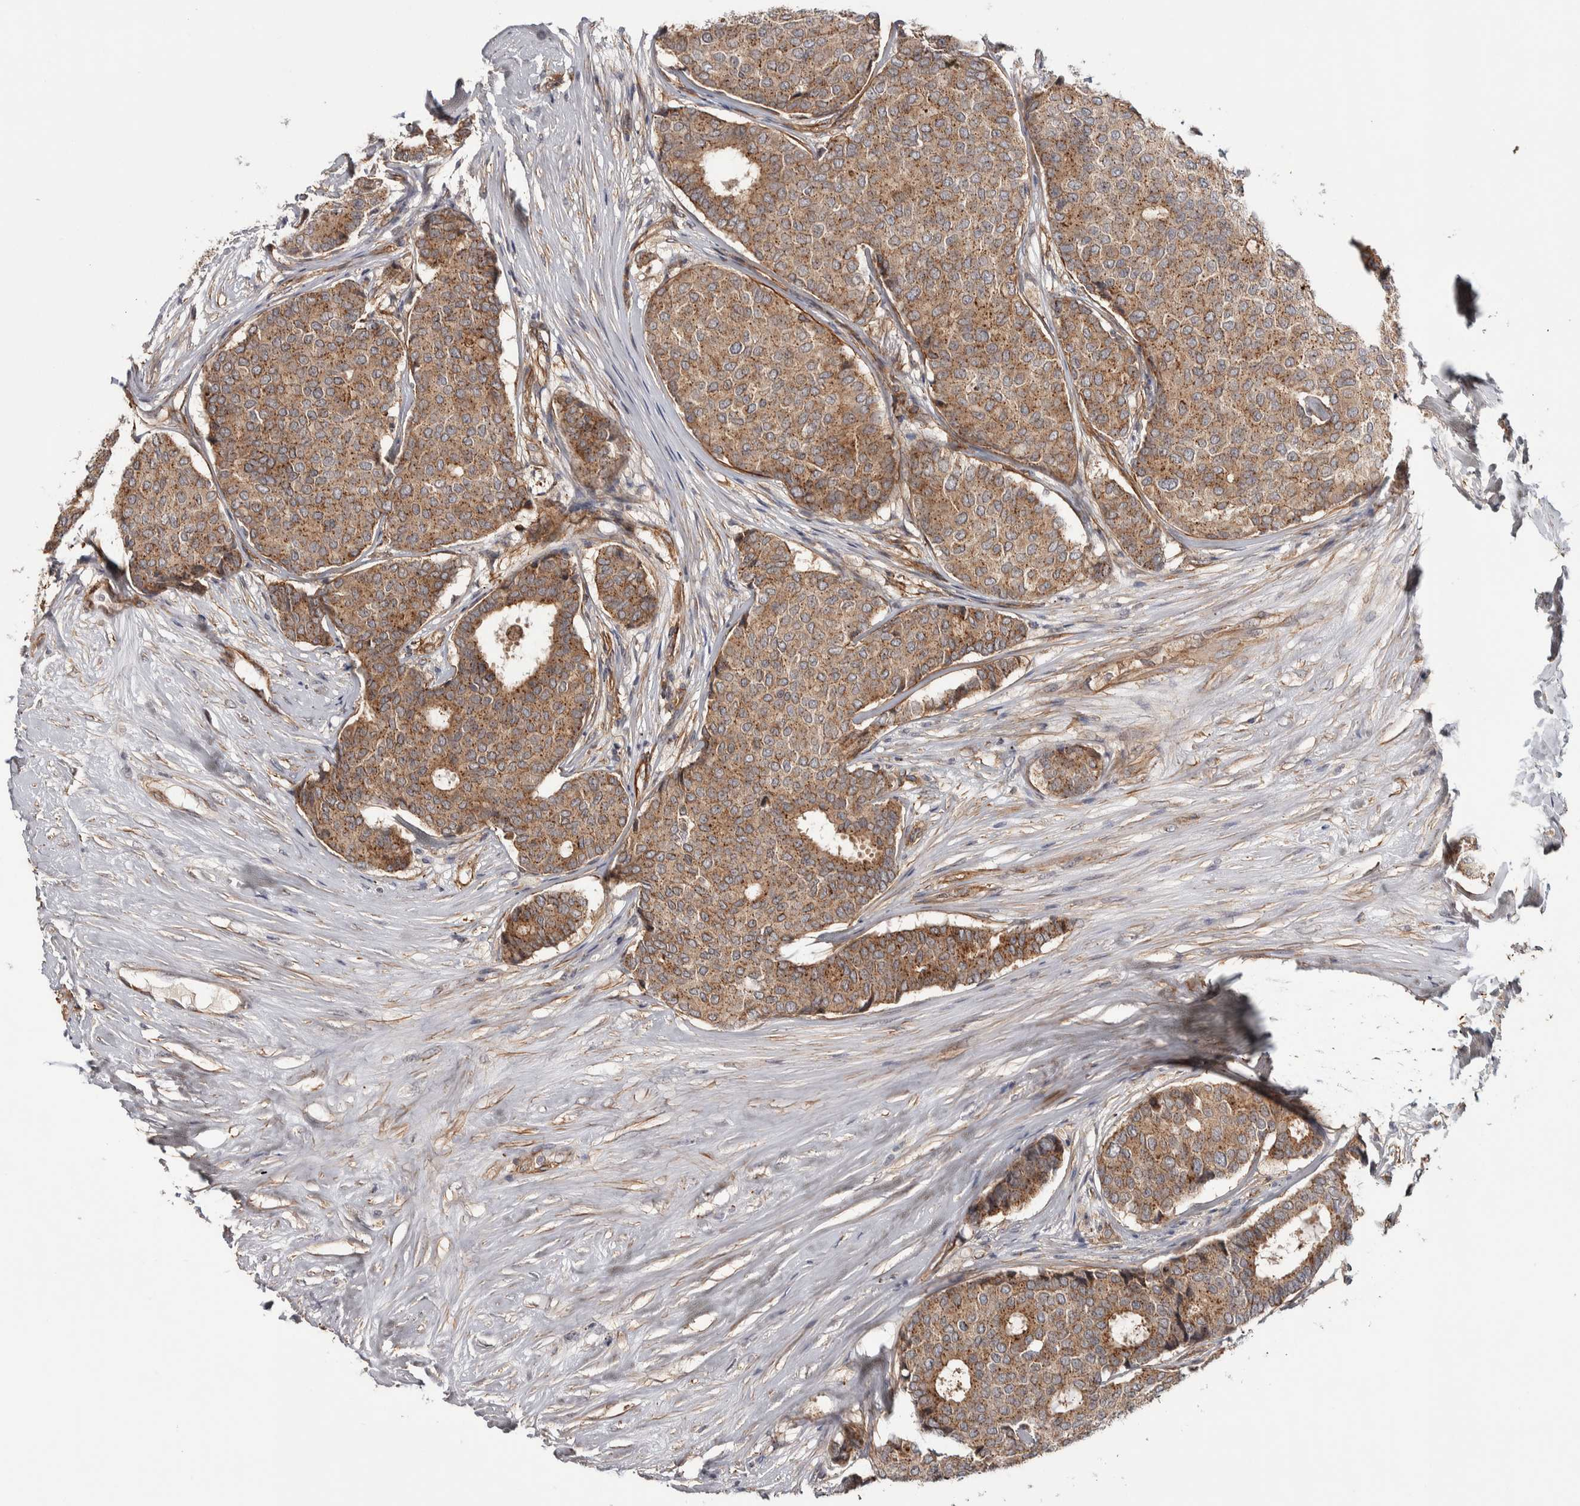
{"staining": {"intensity": "moderate", "quantity": ">75%", "location": "cytoplasmic/membranous"}, "tissue": "breast cancer", "cell_type": "Tumor cells", "image_type": "cancer", "snomed": [{"axis": "morphology", "description": "Duct carcinoma"}, {"axis": "topography", "description": "Breast"}], "caption": "High-magnification brightfield microscopy of infiltrating ductal carcinoma (breast) stained with DAB (3,3'-diaminobenzidine) (brown) and counterstained with hematoxylin (blue). tumor cells exhibit moderate cytoplasmic/membranous positivity is present in about>75% of cells.", "gene": "CHMP4C", "patient": {"sex": "female", "age": 75}}